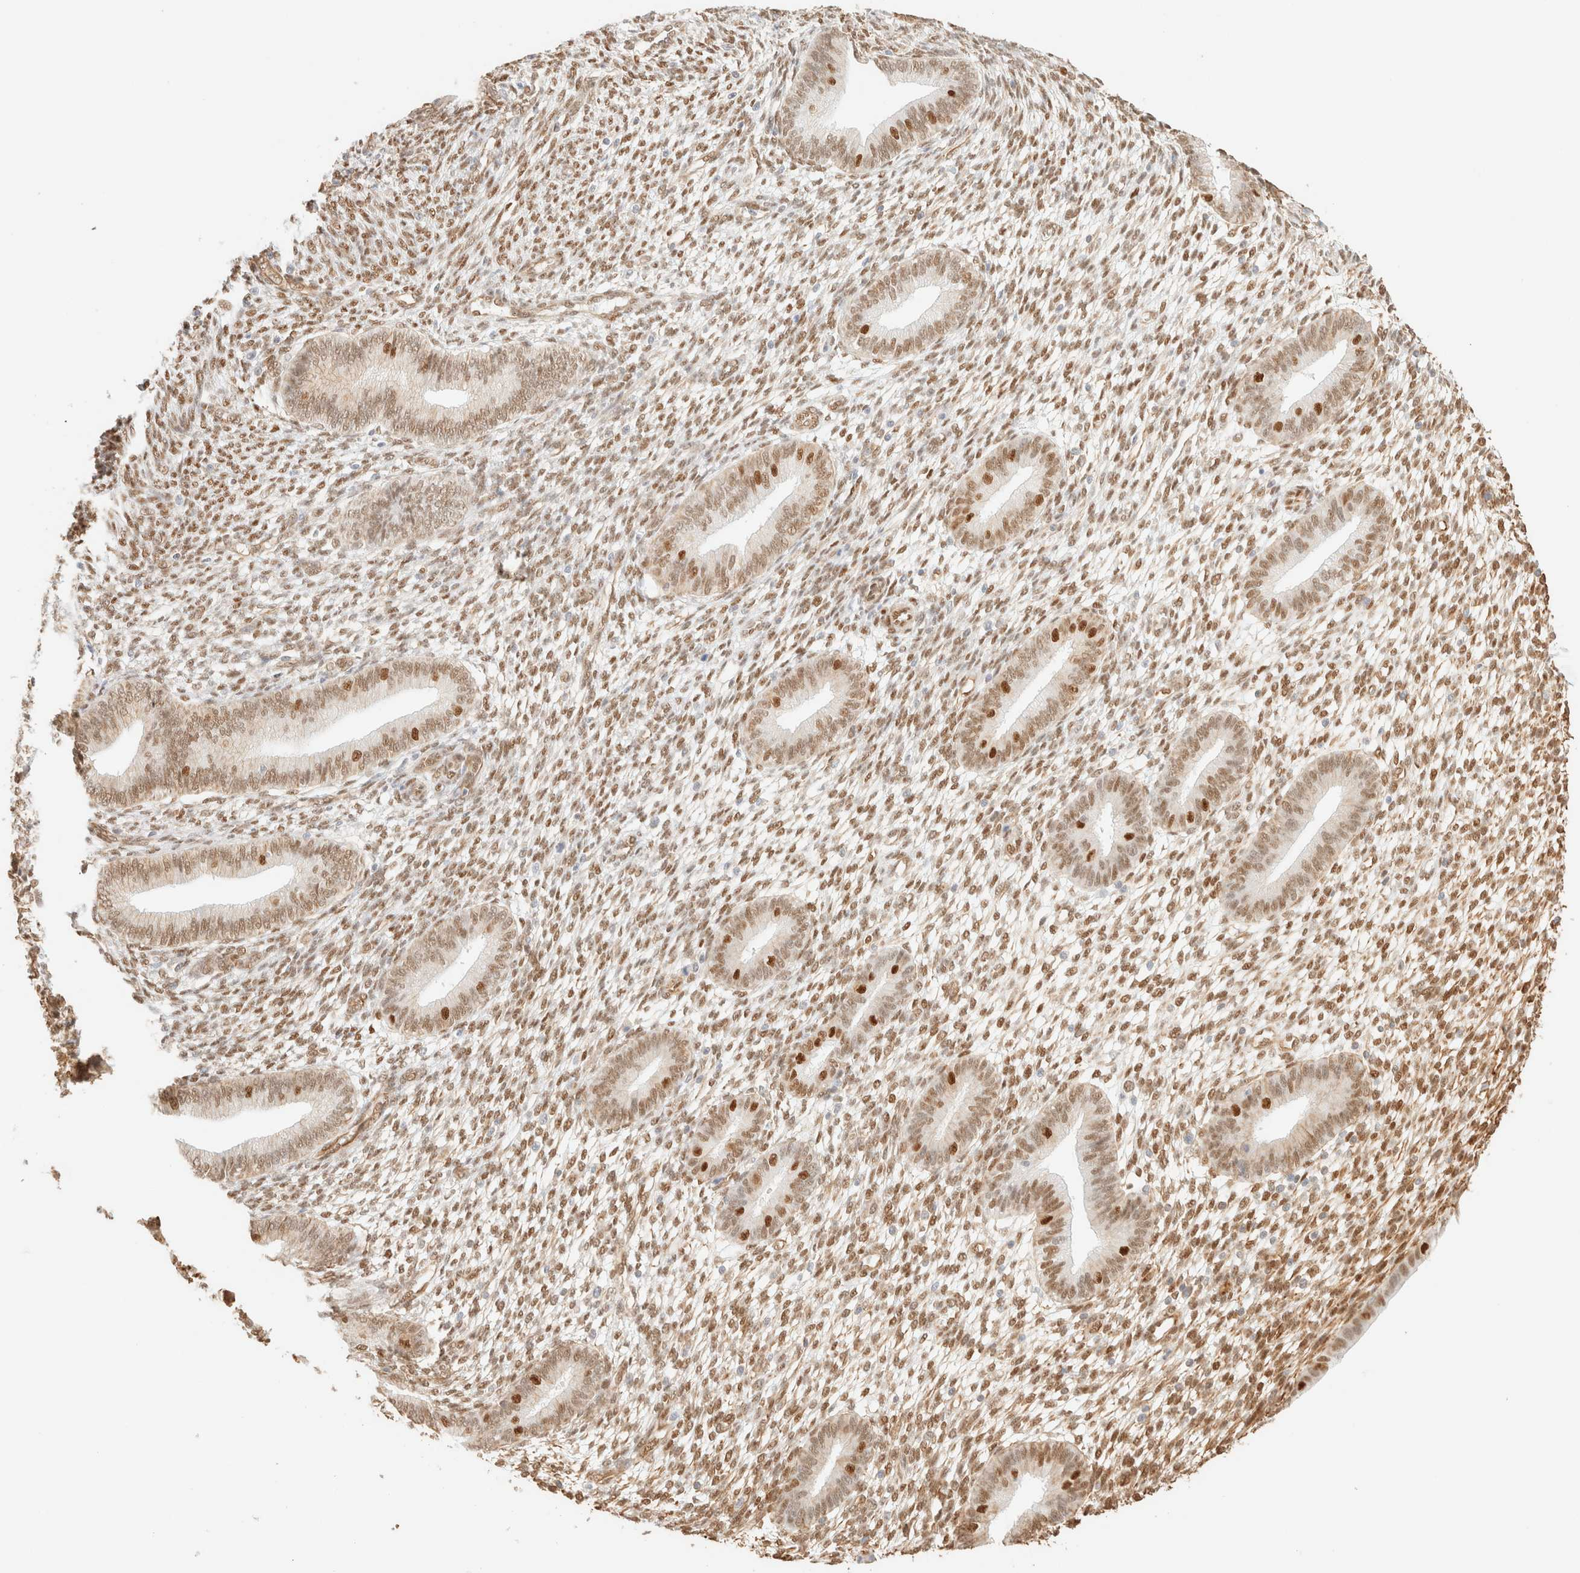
{"staining": {"intensity": "weak", "quantity": ">75%", "location": "nuclear"}, "tissue": "endometrium", "cell_type": "Cells in endometrial stroma", "image_type": "normal", "snomed": [{"axis": "morphology", "description": "Normal tissue, NOS"}, {"axis": "topography", "description": "Endometrium"}], "caption": "IHC photomicrograph of normal endometrium stained for a protein (brown), which reveals low levels of weak nuclear staining in about >75% of cells in endometrial stroma.", "gene": "ZSCAN18", "patient": {"sex": "female", "age": 46}}